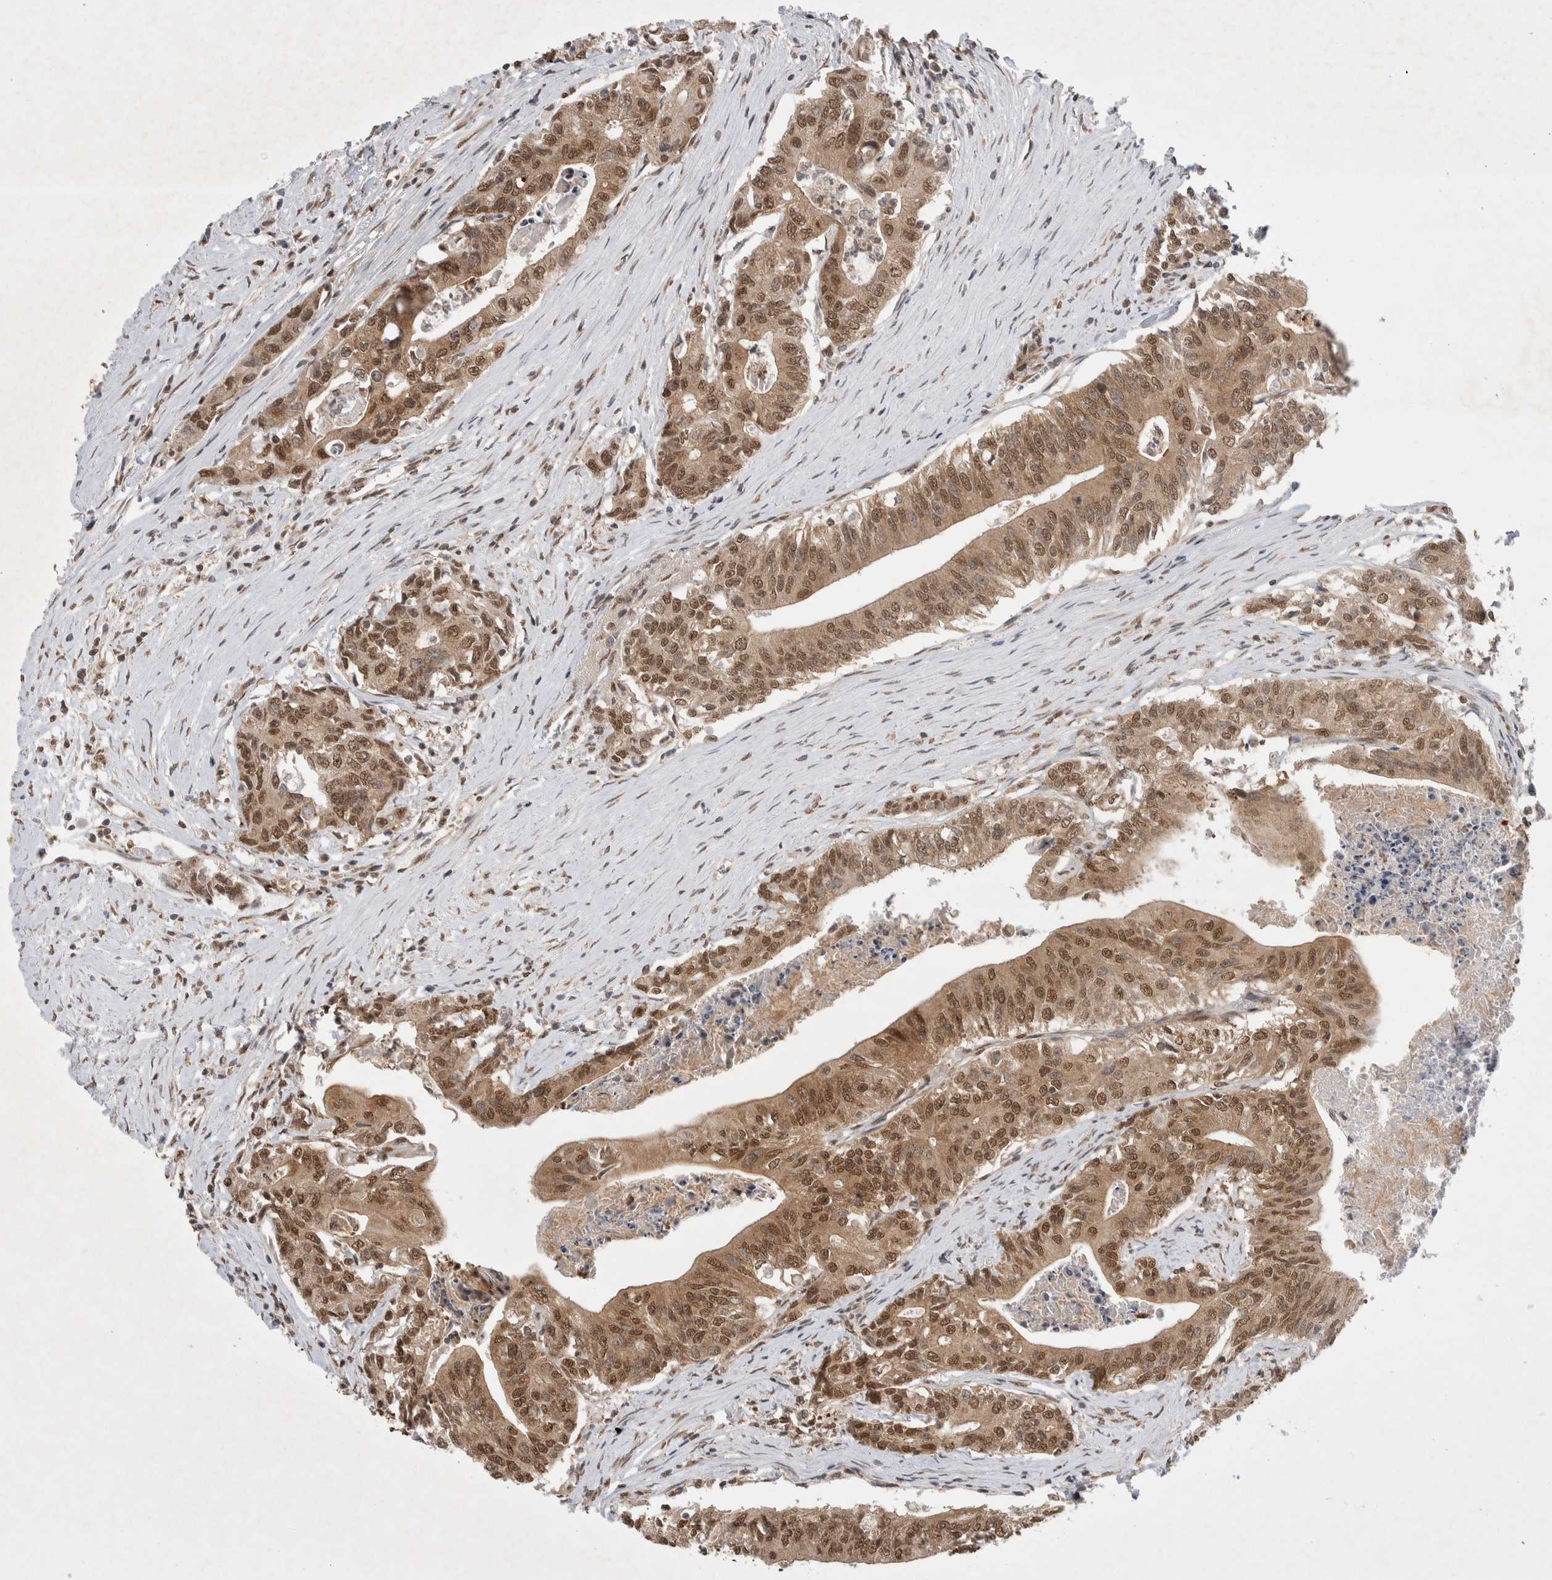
{"staining": {"intensity": "moderate", "quantity": ">75%", "location": "cytoplasmic/membranous,nuclear"}, "tissue": "colorectal cancer", "cell_type": "Tumor cells", "image_type": "cancer", "snomed": [{"axis": "morphology", "description": "Adenocarcinoma, NOS"}, {"axis": "topography", "description": "Colon"}], "caption": "The photomicrograph exhibits a brown stain indicating the presence of a protein in the cytoplasmic/membranous and nuclear of tumor cells in adenocarcinoma (colorectal). (brown staining indicates protein expression, while blue staining denotes nuclei).", "gene": "WIPF2", "patient": {"sex": "female", "age": 77}}